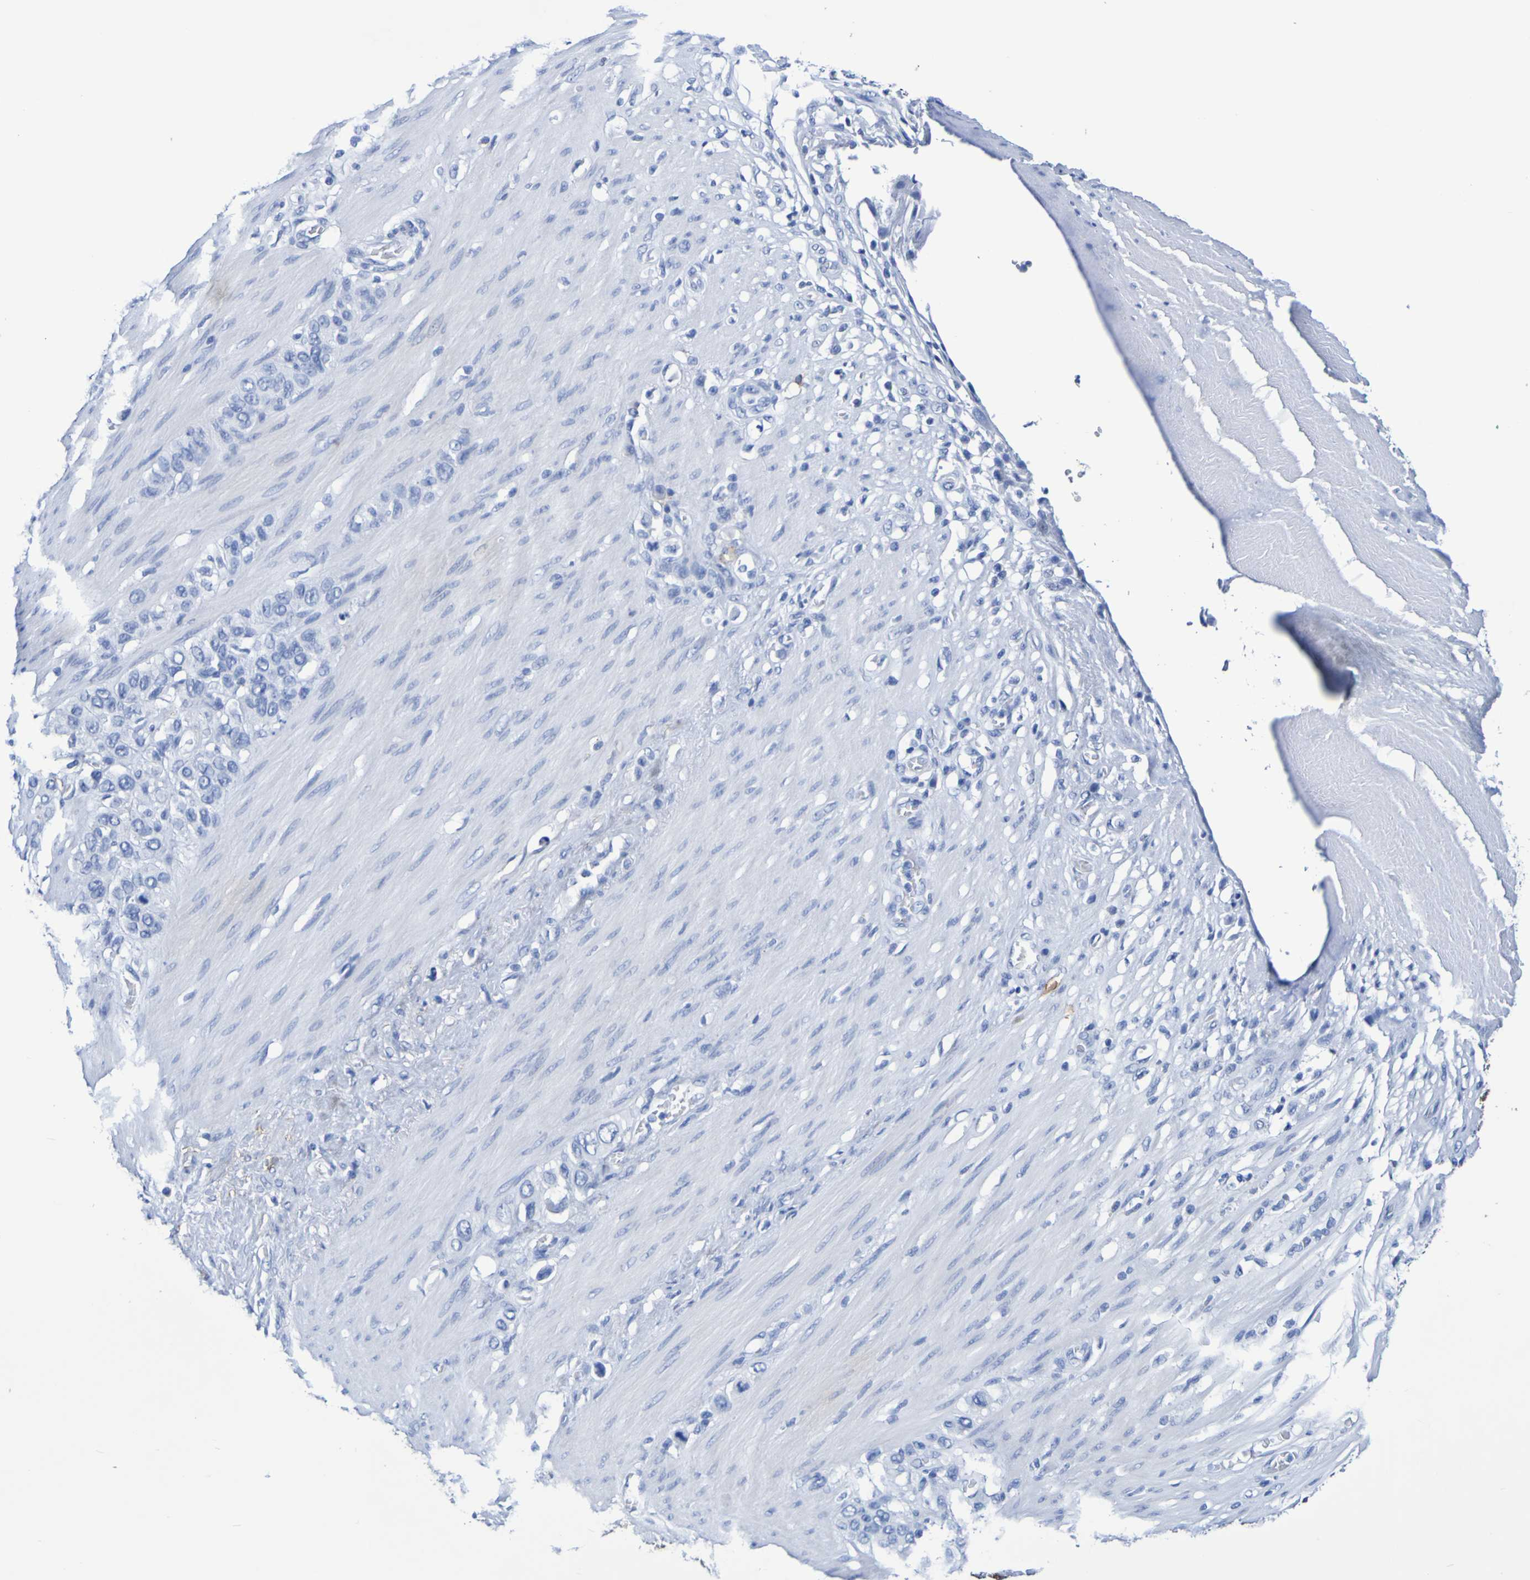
{"staining": {"intensity": "negative", "quantity": "none", "location": "none"}, "tissue": "stomach cancer", "cell_type": "Tumor cells", "image_type": "cancer", "snomed": [{"axis": "morphology", "description": "Adenocarcinoma, NOS"}, {"axis": "morphology", "description": "Adenocarcinoma, High grade"}, {"axis": "topography", "description": "Stomach, upper"}, {"axis": "topography", "description": "Stomach, lower"}], "caption": "Immunohistochemistry of stomach cancer demonstrates no positivity in tumor cells. (DAB immunohistochemistry visualized using brightfield microscopy, high magnification).", "gene": "DPEP1", "patient": {"sex": "female", "age": 65}}